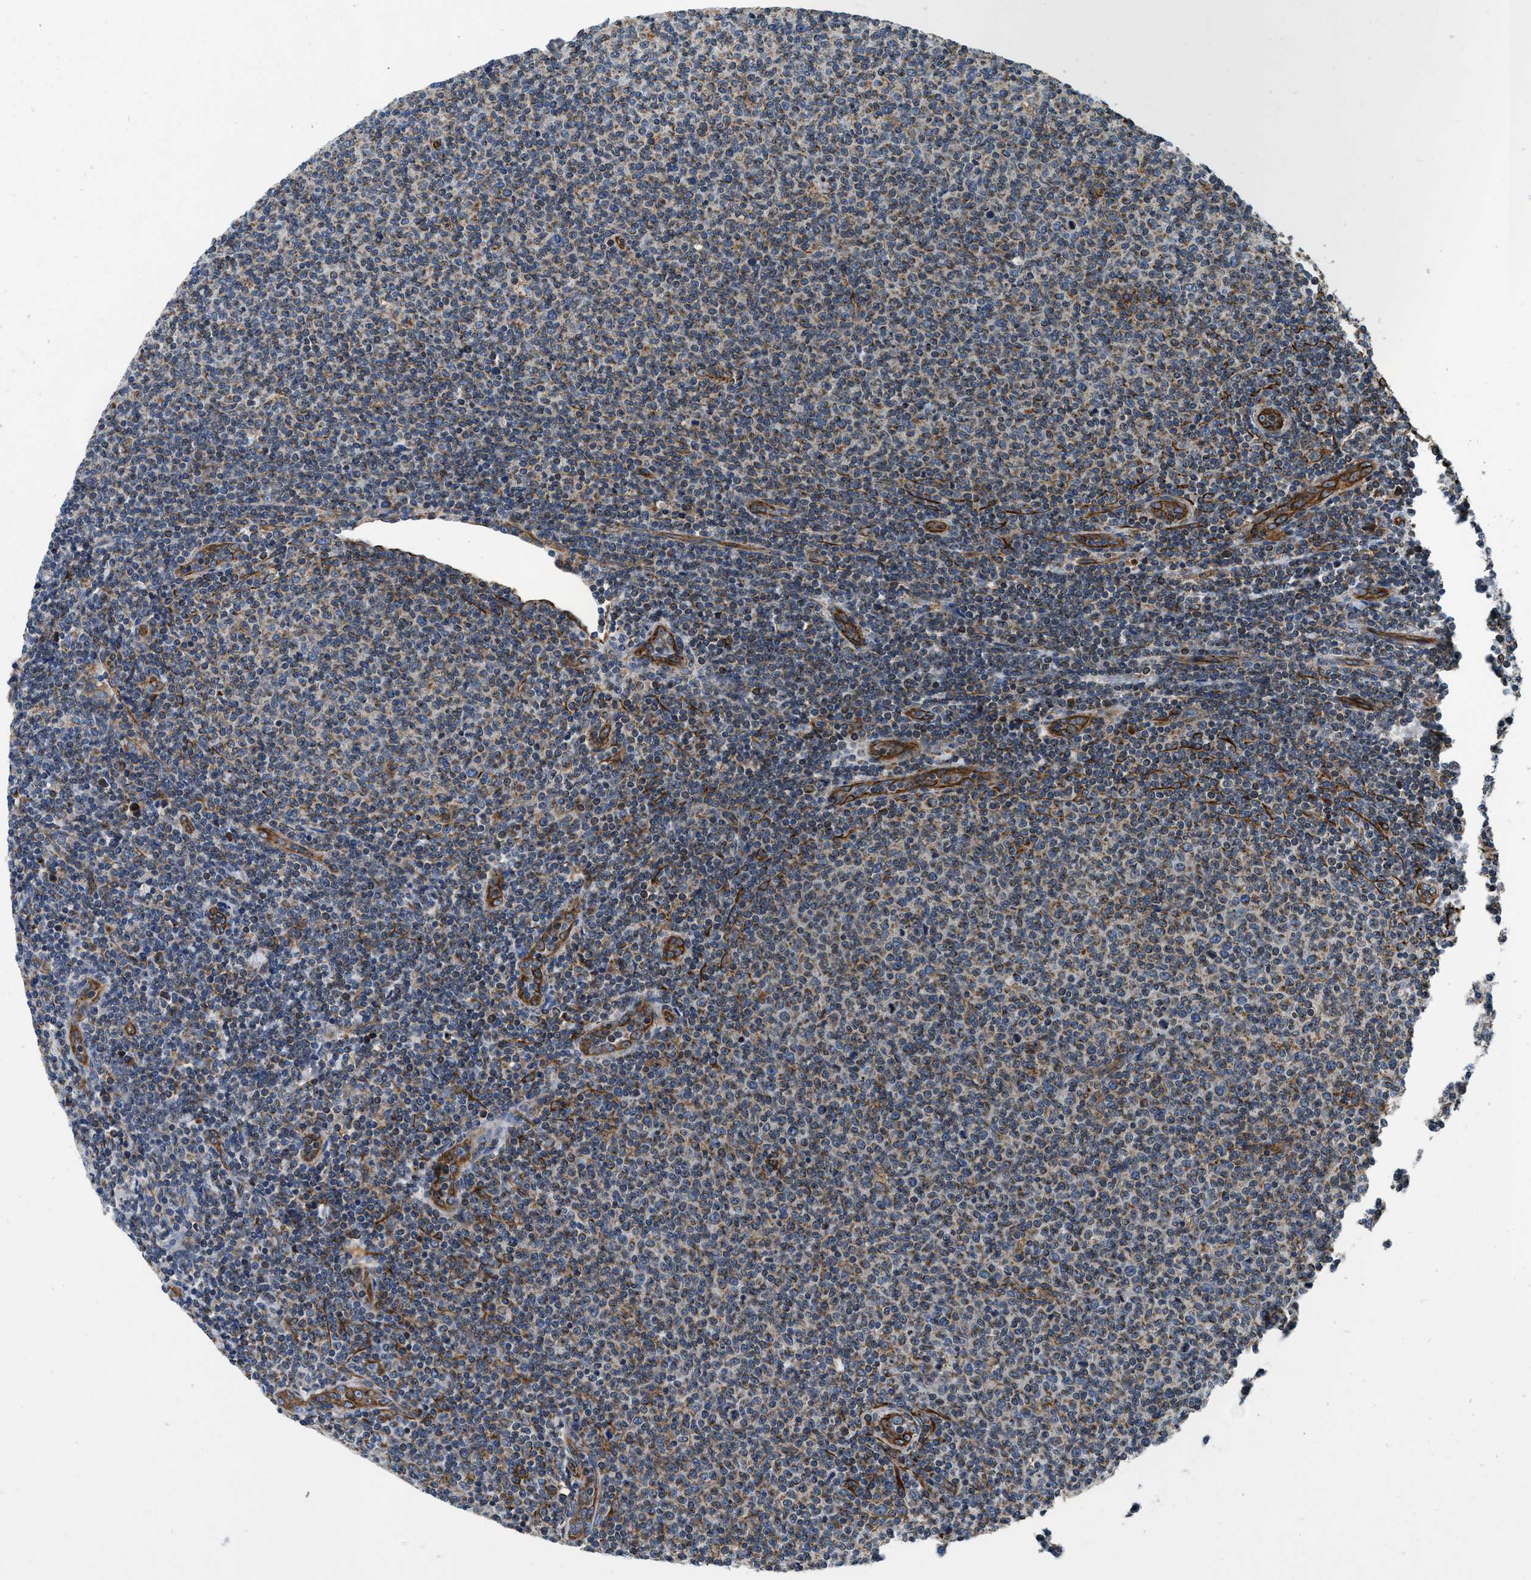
{"staining": {"intensity": "weak", "quantity": "<25%", "location": "cytoplasmic/membranous"}, "tissue": "lymphoma", "cell_type": "Tumor cells", "image_type": "cancer", "snomed": [{"axis": "morphology", "description": "Malignant lymphoma, non-Hodgkin's type, Low grade"}, {"axis": "topography", "description": "Lymph node"}], "caption": "This is an immunohistochemistry (IHC) photomicrograph of human lymphoma. There is no expression in tumor cells.", "gene": "HSD17B12", "patient": {"sex": "male", "age": 66}}